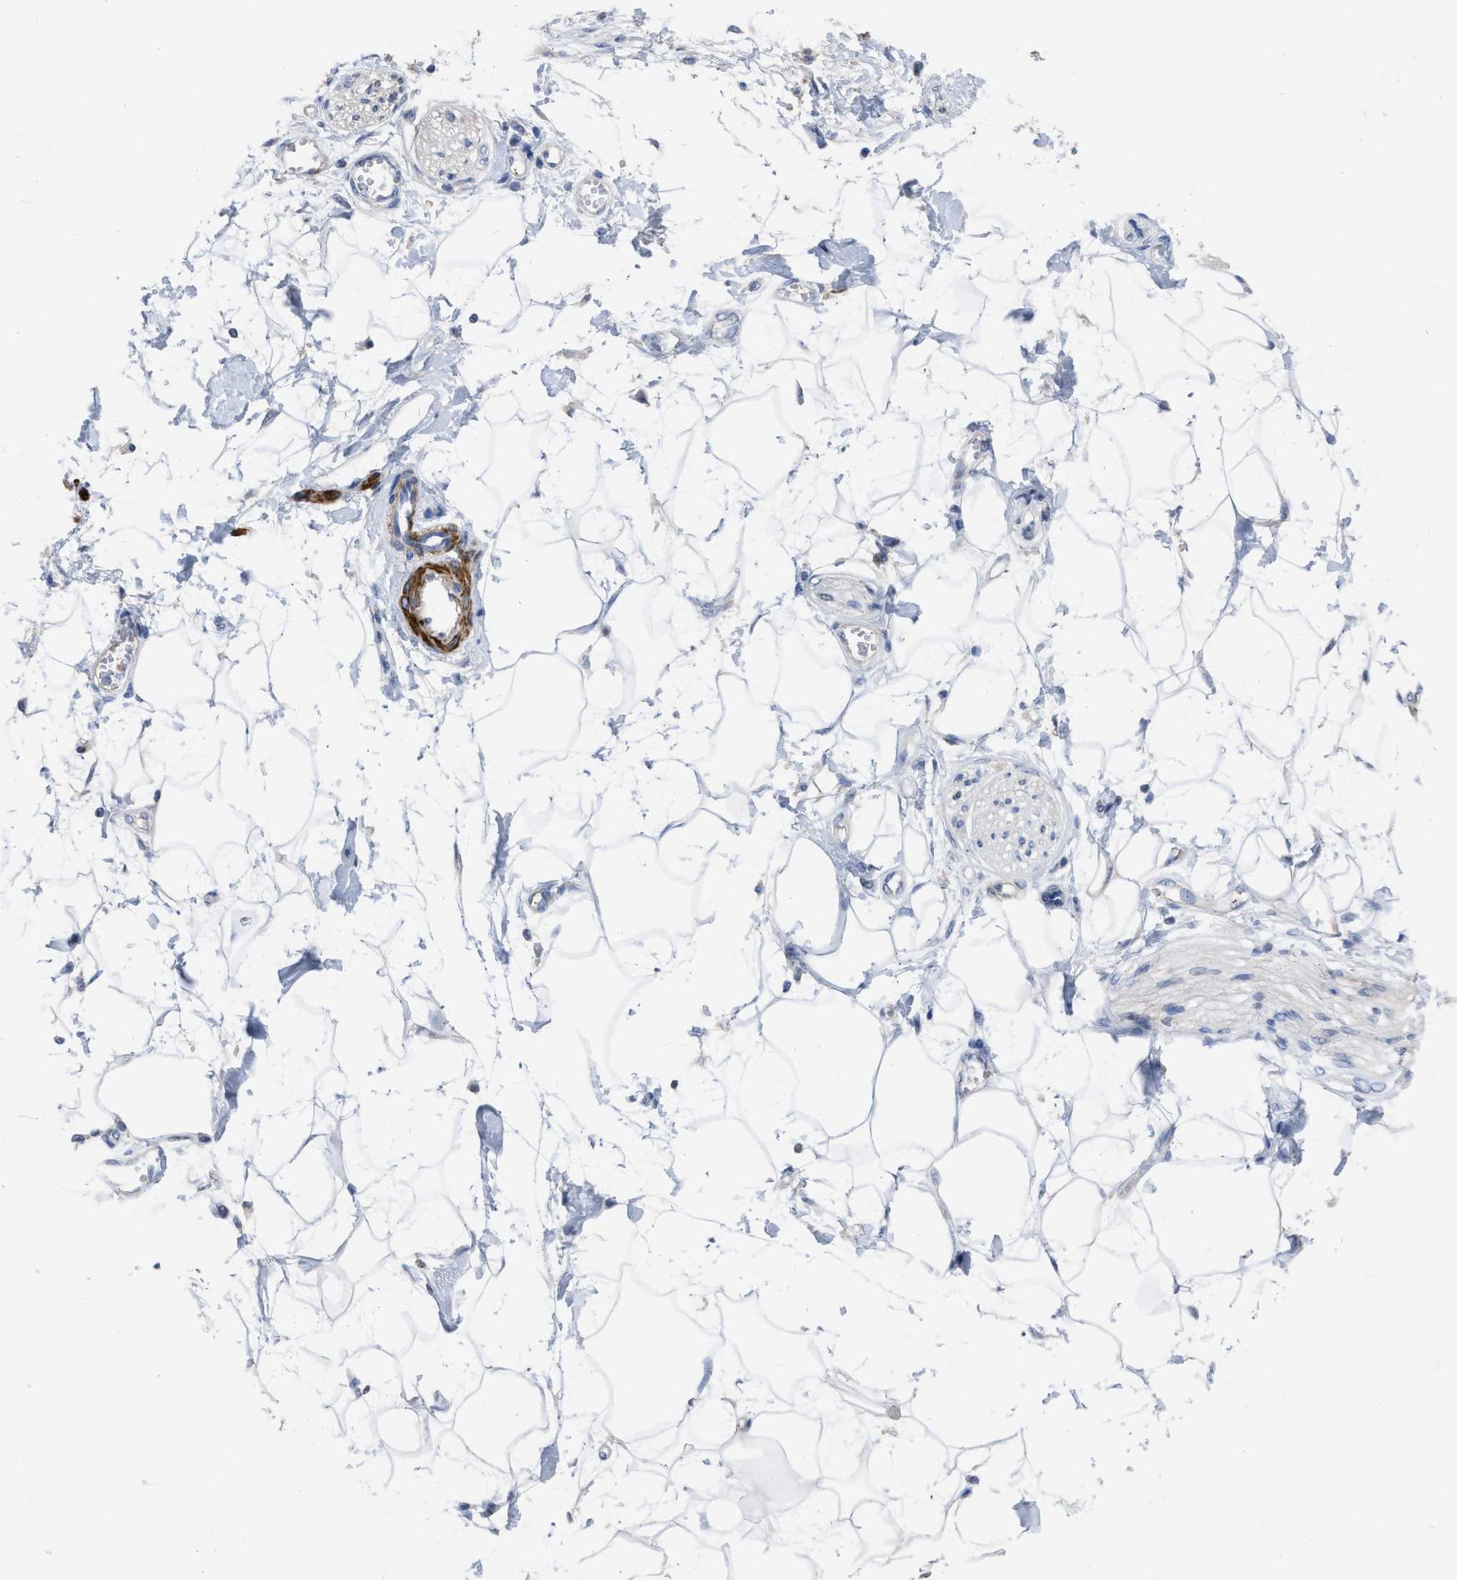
{"staining": {"intensity": "negative", "quantity": "none", "location": "none"}, "tissue": "adipose tissue", "cell_type": "Adipocytes", "image_type": "normal", "snomed": [{"axis": "morphology", "description": "Normal tissue, NOS"}, {"axis": "morphology", "description": "Adenocarcinoma, NOS"}, {"axis": "topography", "description": "Duodenum"}, {"axis": "topography", "description": "Peripheral nerve tissue"}], "caption": "An IHC micrograph of benign adipose tissue is shown. There is no staining in adipocytes of adipose tissue. Nuclei are stained in blue.", "gene": "PRMT2", "patient": {"sex": "female", "age": 60}}